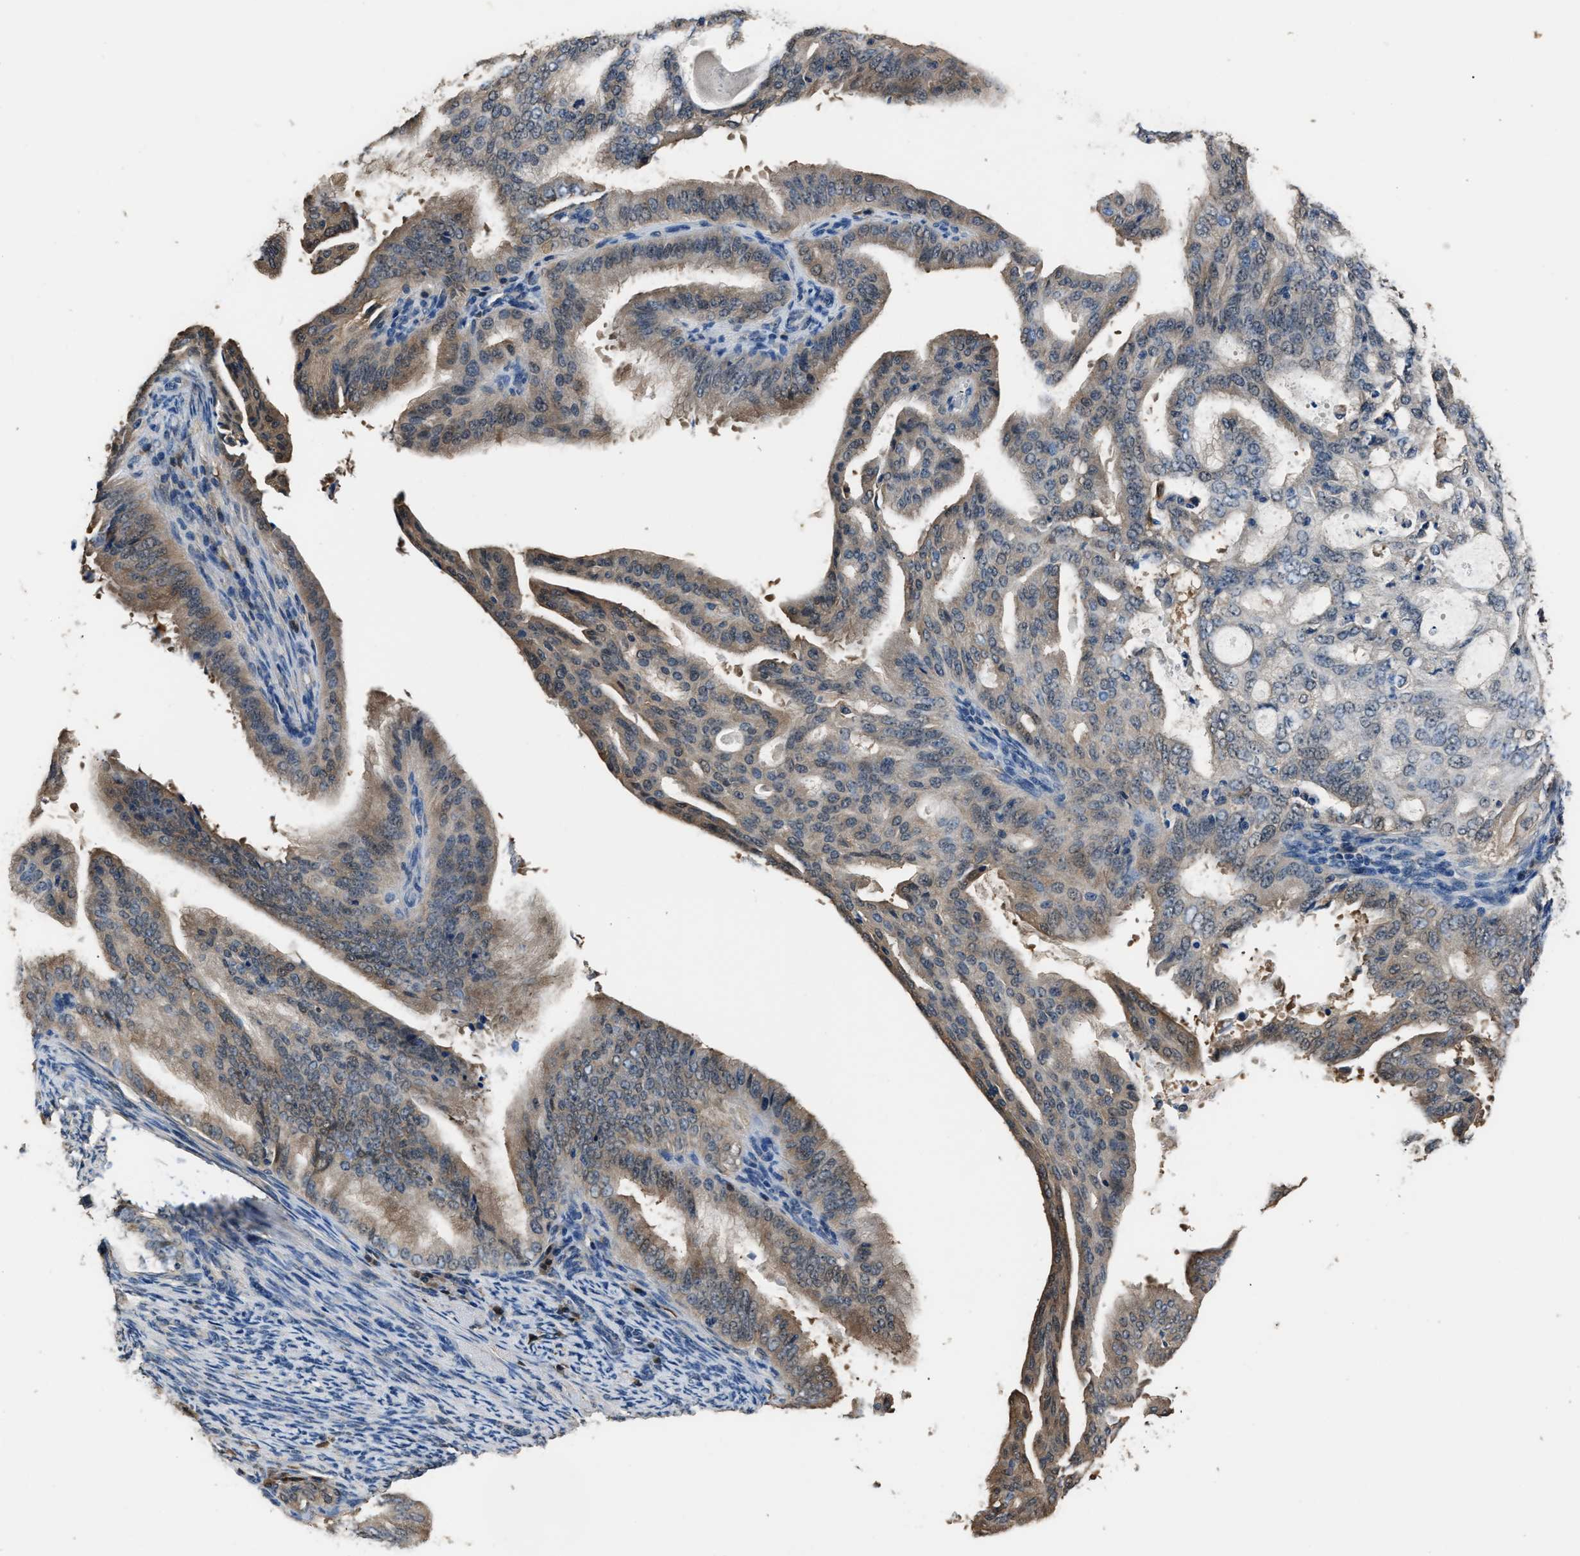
{"staining": {"intensity": "moderate", "quantity": ">75%", "location": "cytoplasmic/membranous"}, "tissue": "endometrial cancer", "cell_type": "Tumor cells", "image_type": "cancer", "snomed": [{"axis": "morphology", "description": "Adenocarcinoma, NOS"}, {"axis": "topography", "description": "Endometrium"}], "caption": "The immunohistochemical stain shows moderate cytoplasmic/membranous expression in tumor cells of endometrial adenocarcinoma tissue. (Stains: DAB in brown, nuclei in blue, Microscopy: brightfield microscopy at high magnification).", "gene": "GSTP1", "patient": {"sex": "female", "age": 58}}